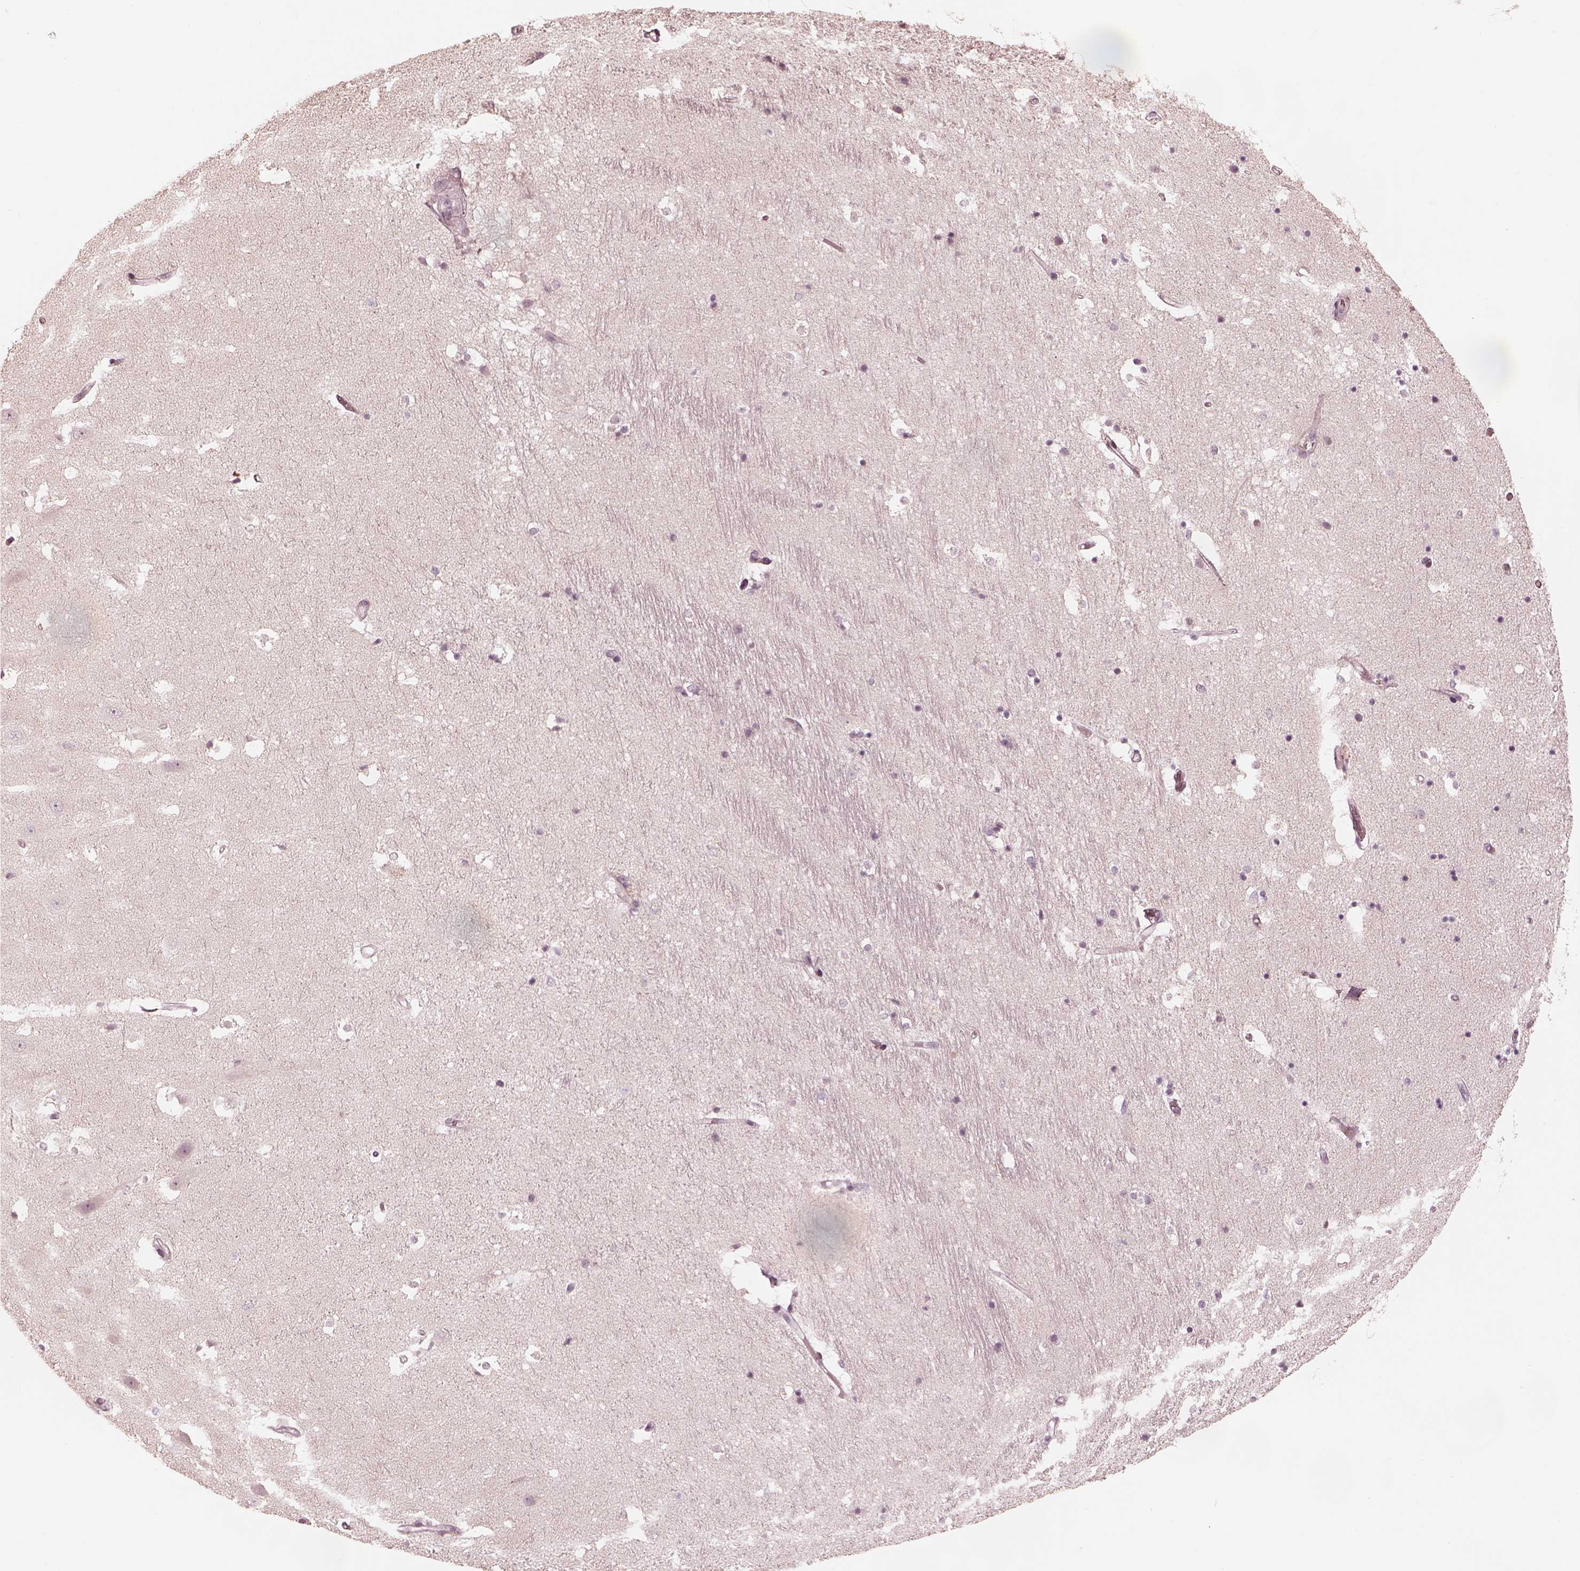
{"staining": {"intensity": "negative", "quantity": "none", "location": "none"}, "tissue": "hippocampus", "cell_type": "Glial cells", "image_type": "normal", "snomed": [{"axis": "morphology", "description": "Normal tissue, NOS"}, {"axis": "topography", "description": "Hippocampus"}], "caption": "The immunohistochemistry image has no significant positivity in glial cells of hippocampus. (DAB immunohistochemistry (IHC) with hematoxylin counter stain).", "gene": "ANKLE1", "patient": {"sex": "male", "age": 44}}